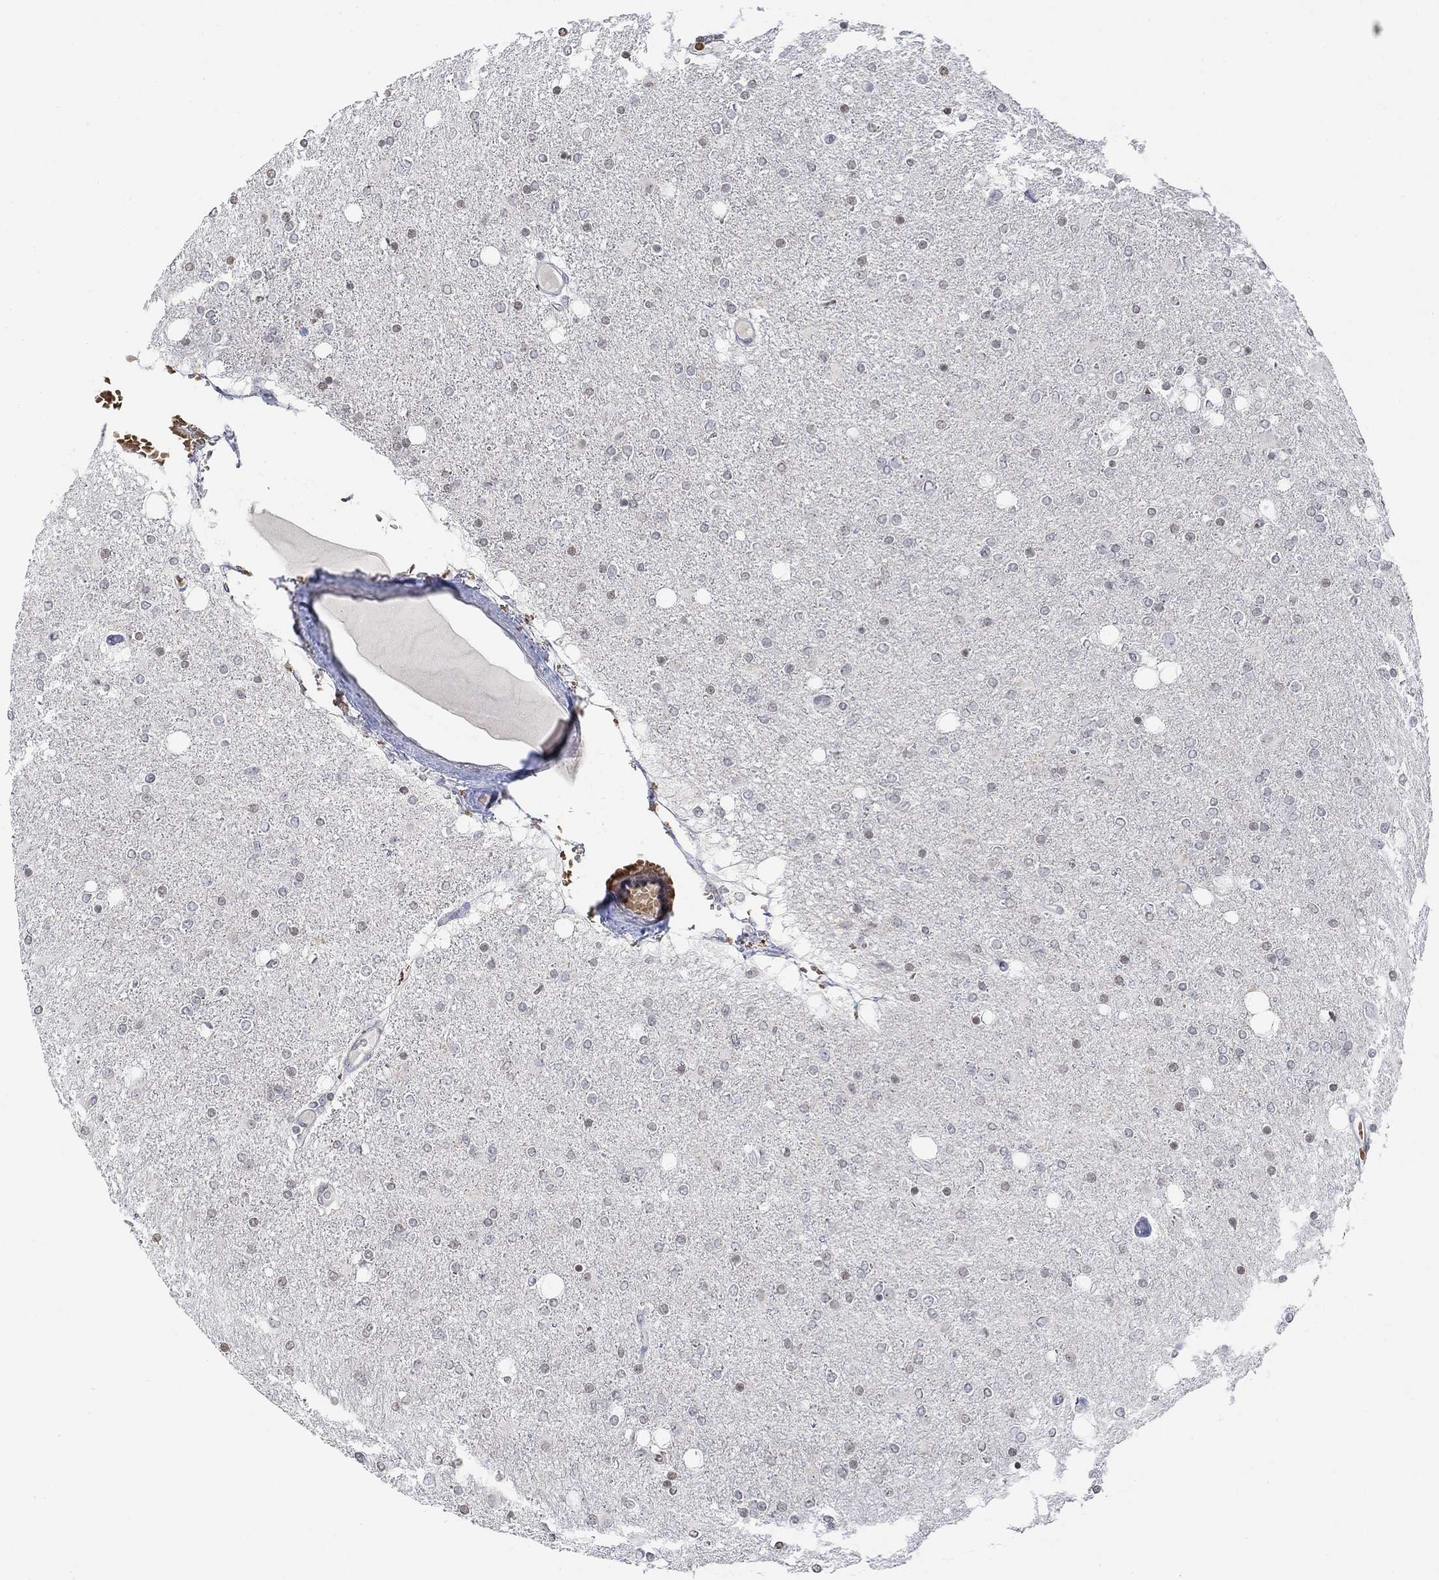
{"staining": {"intensity": "negative", "quantity": "none", "location": "none"}, "tissue": "glioma", "cell_type": "Tumor cells", "image_type": "cancer", "snomed": [{"axis": "morphology", "description": "Glioma, malignant, High grade"}, {"axis": "topography", "description": "Cerebral cortex"}], "caption": "This is an immunohistochemistry (IHC) histopathology image of malignant glioma (high-grade). There is no positivity in tumor cells.", "gene": "TMEM255A", "patient": {"sex": "male", "age": 70}}